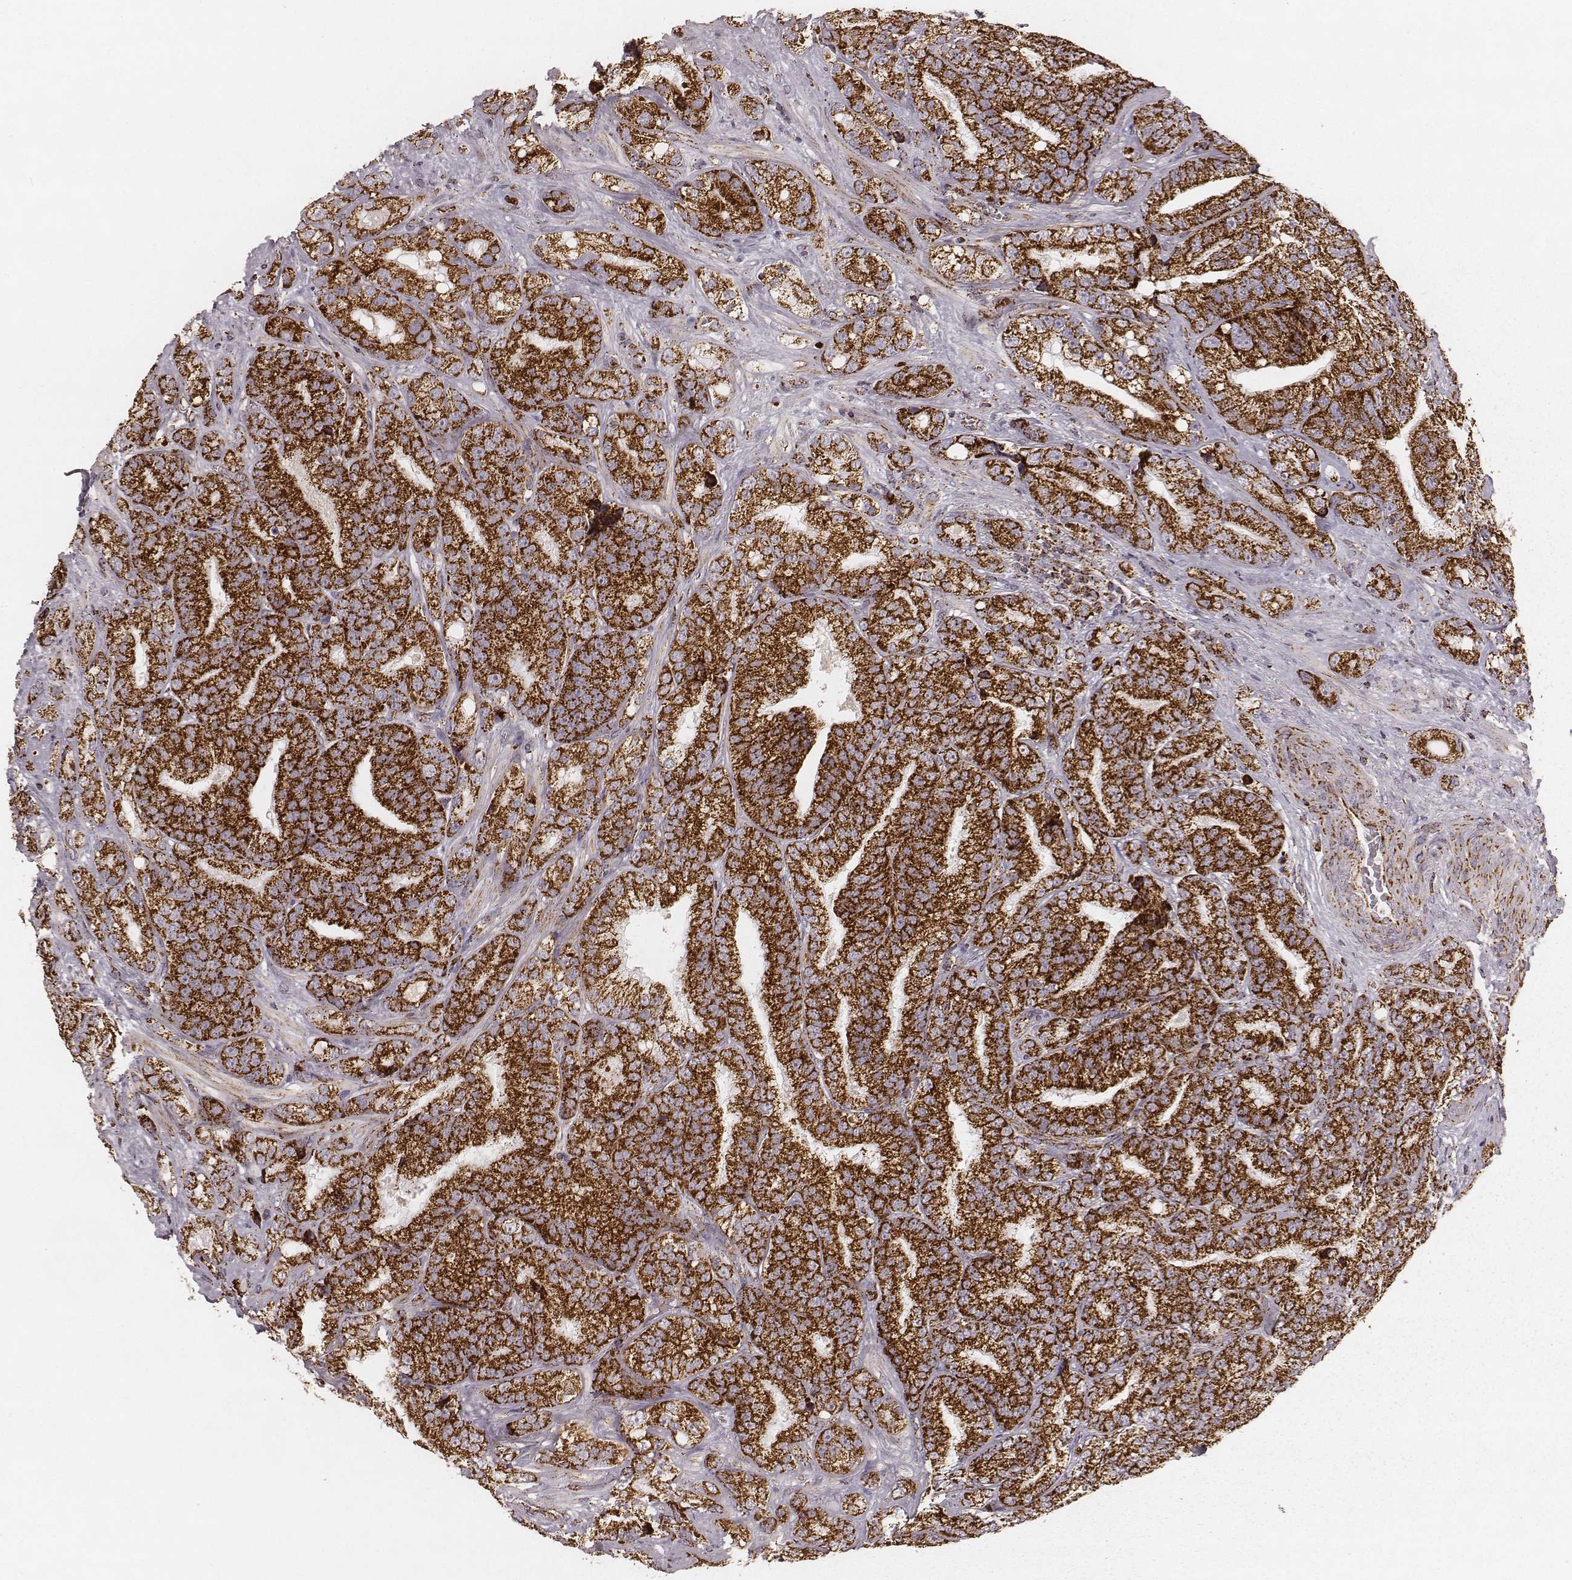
{"staining": {"intensity": "strong", "quantity": ">75%", "location": "cytoplasmic/membranous"}, "tissue": "prostate cancer", "cell_type": "Tumor cells", "image_type": "cancer", "snomed": [{"axis": "morphology", "description": "Adenocarcinoma, NOS"}, {"axis": "topography", "description": "Prostate"}], "caption": "A histopathology image of human prostate cancer stained for a protein exhibits strong cytoplasmic/membranous brown staining in tumor cells.", "gene": "CS", "patient": {"sex": "male", "age": 63}}